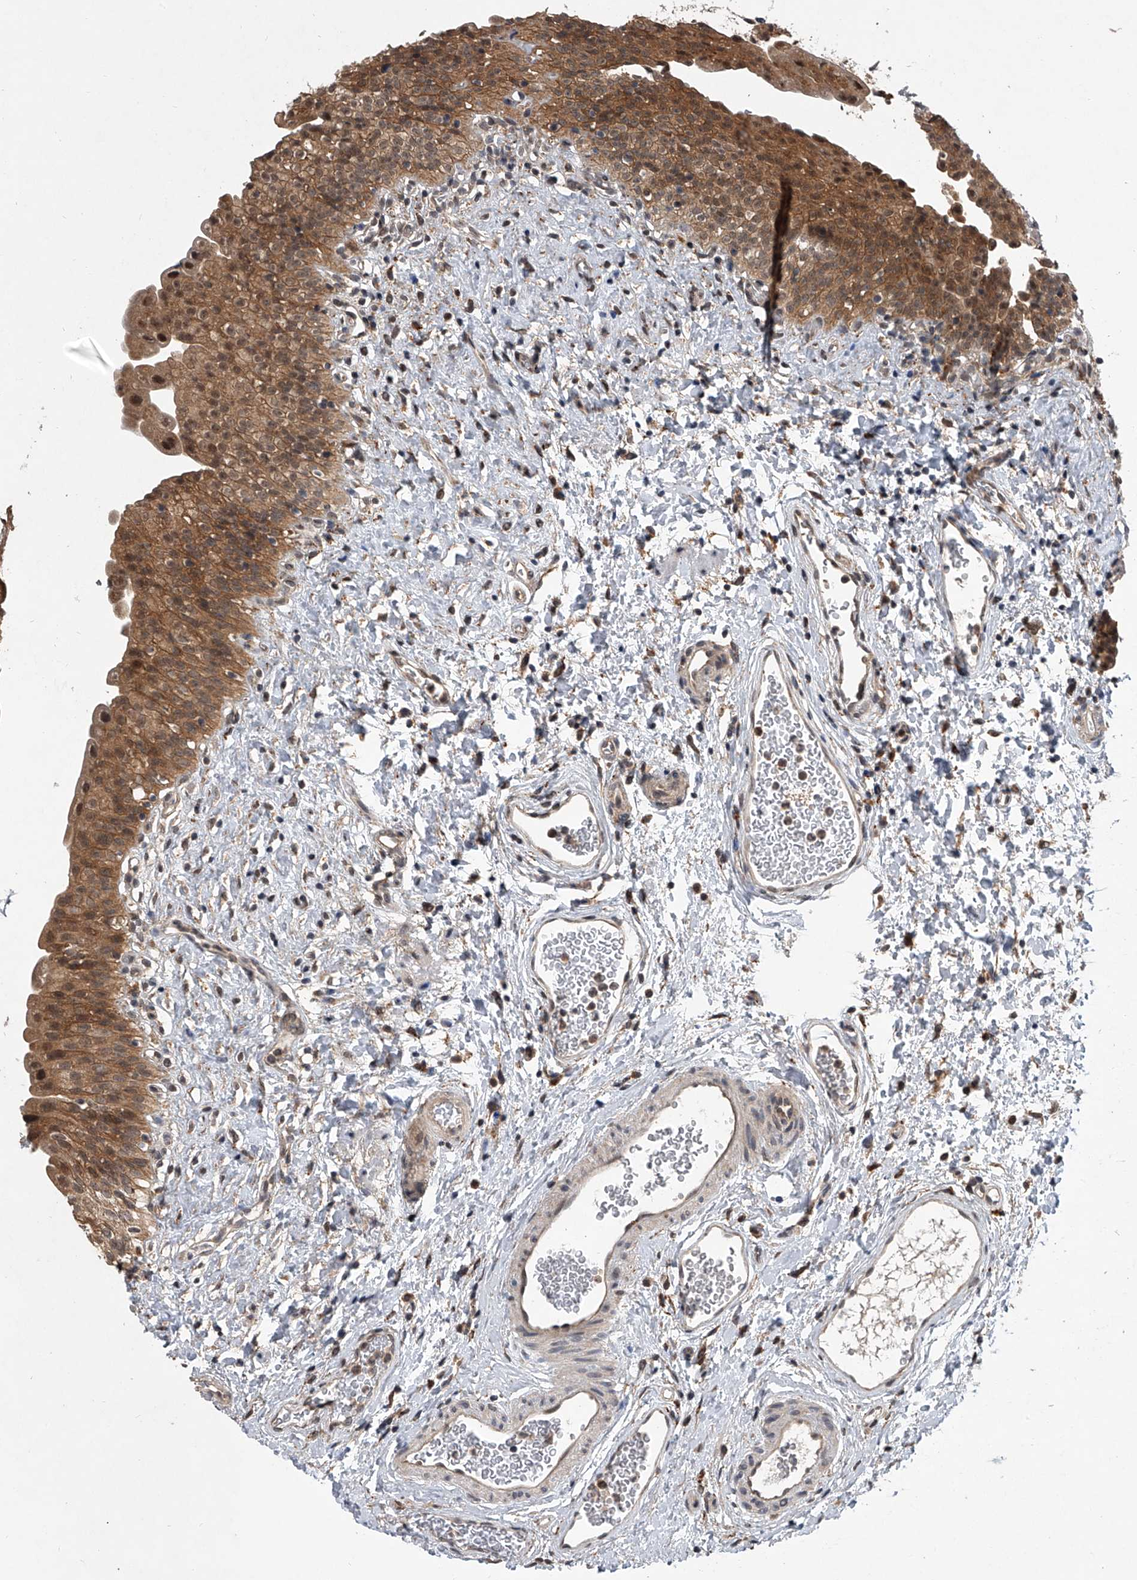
{"staining": {"intensity": "moderate", "quantity": ">75%", "location": "cytoplasmic/membranous,nuclear"}, "tissue": "urinary bladder", "cell_type": "Urothelial cells", "image_type": "normal", "snomed": [{"axis": "morphology", "description": "Normal tissue, NOS"}, {"axis": "topography", "description": "Urinary bladder"}], "caption": "An IHC micrograph of benign tissue is shown. Protein staining in brown highlights moderate cytoplasmic/membranous,nuclear positivity in urinary bladder within urothelial cells.", "gene": "GEMIN8", "patient": {"sex": "male", "age": 51}}